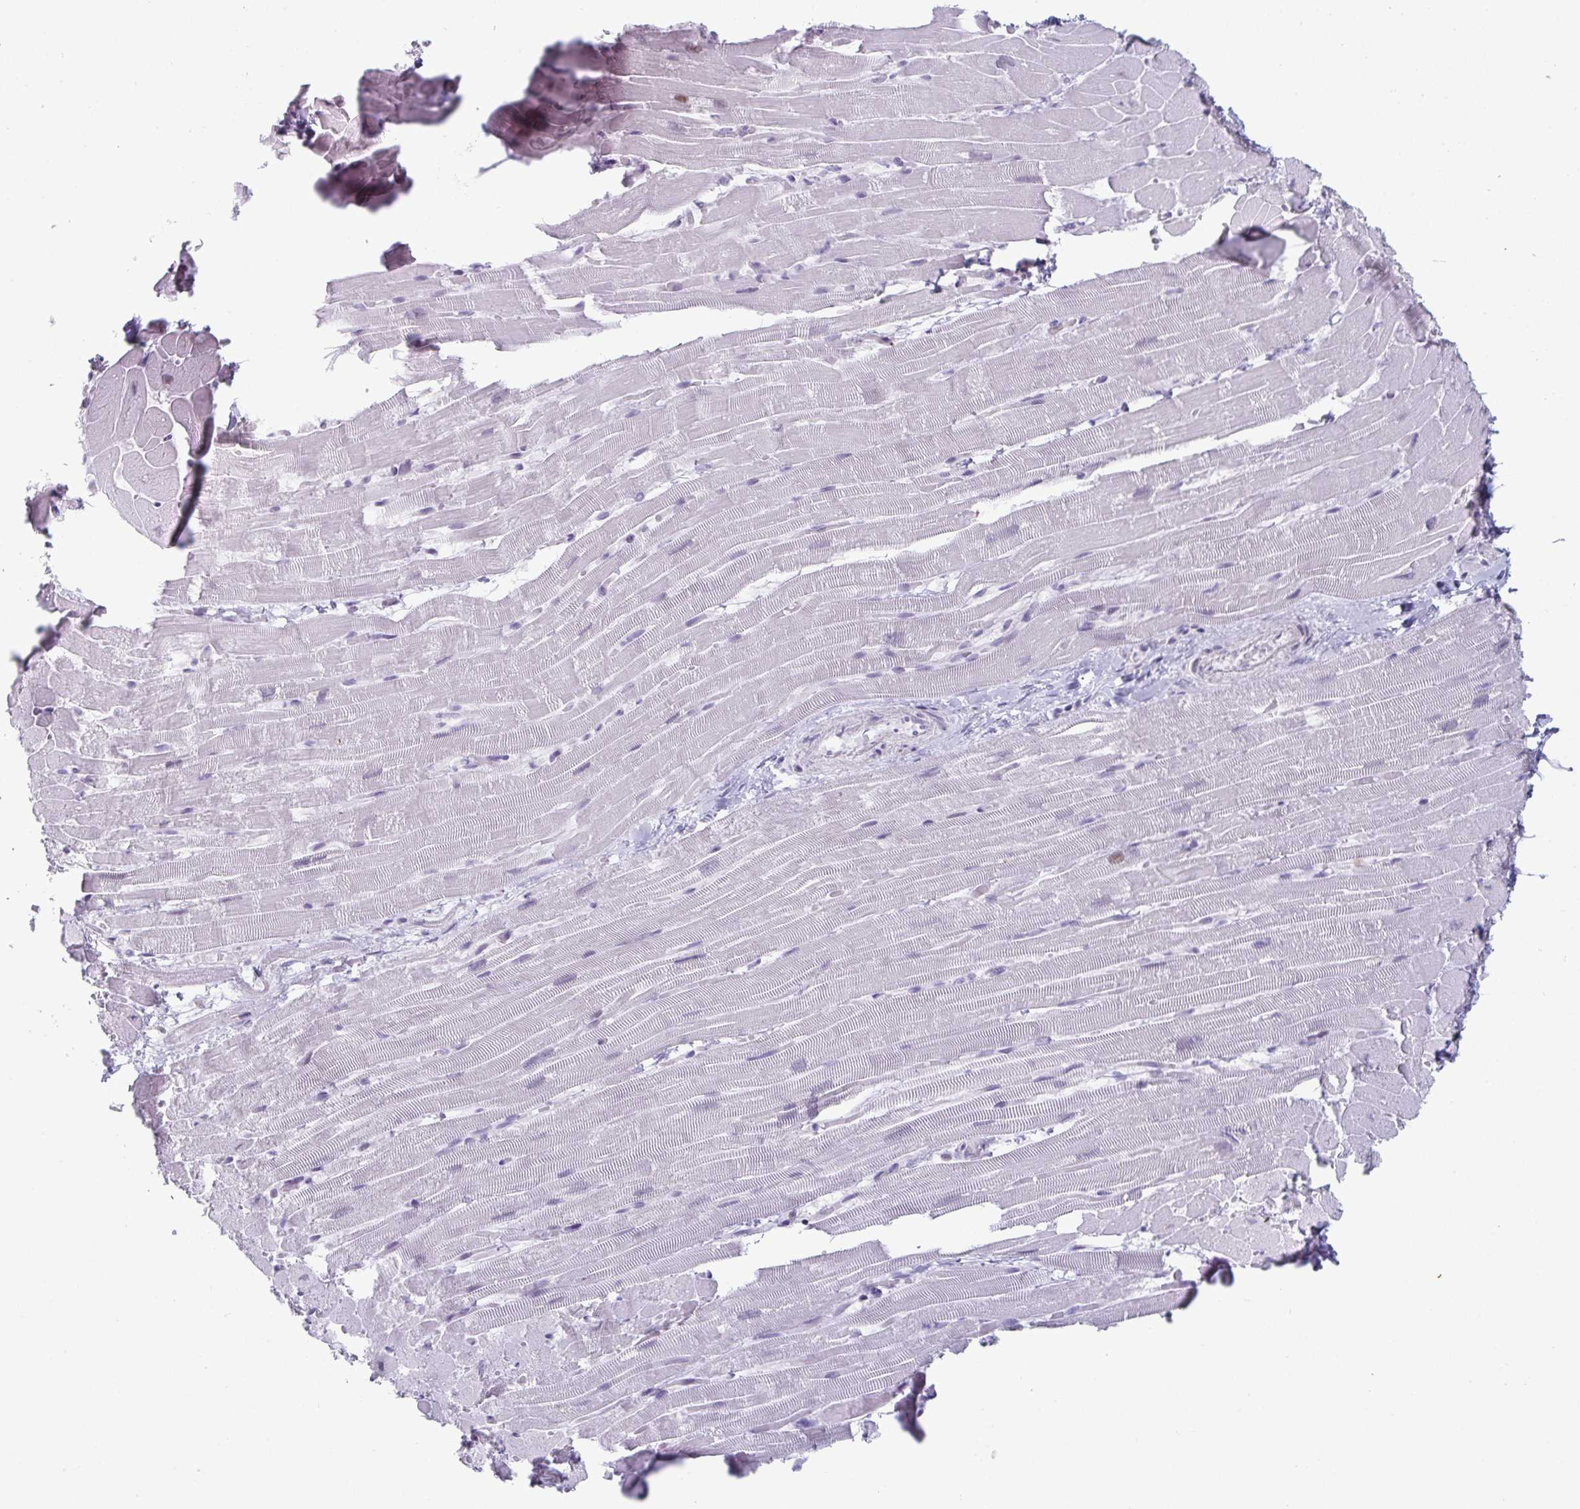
{"staining": {"intensity": "negative", "quantity": "none", "location": "none"}, "tissue": "heart muscle", "cell_type": "Cardiomyocytes", "image_type": "normal", "snomed": [{"axis": "morphology", "description": "Normal tissue, NOS"}, {"axis": "topography", "description": "Heart"}], "caption": "High magnification brightfield microscopy of benign heart muscle stained with DAB (brown) and counterstained with hematoxylin (blue): cardiomyocytes show no significant staining. (Brightfield microscopy of DAB (3,3'-diaminobenzidine) immunohistochemistry at high magnification).", "gene": "VSIG10L", "patient": {"sex": "male", "age": 37}}